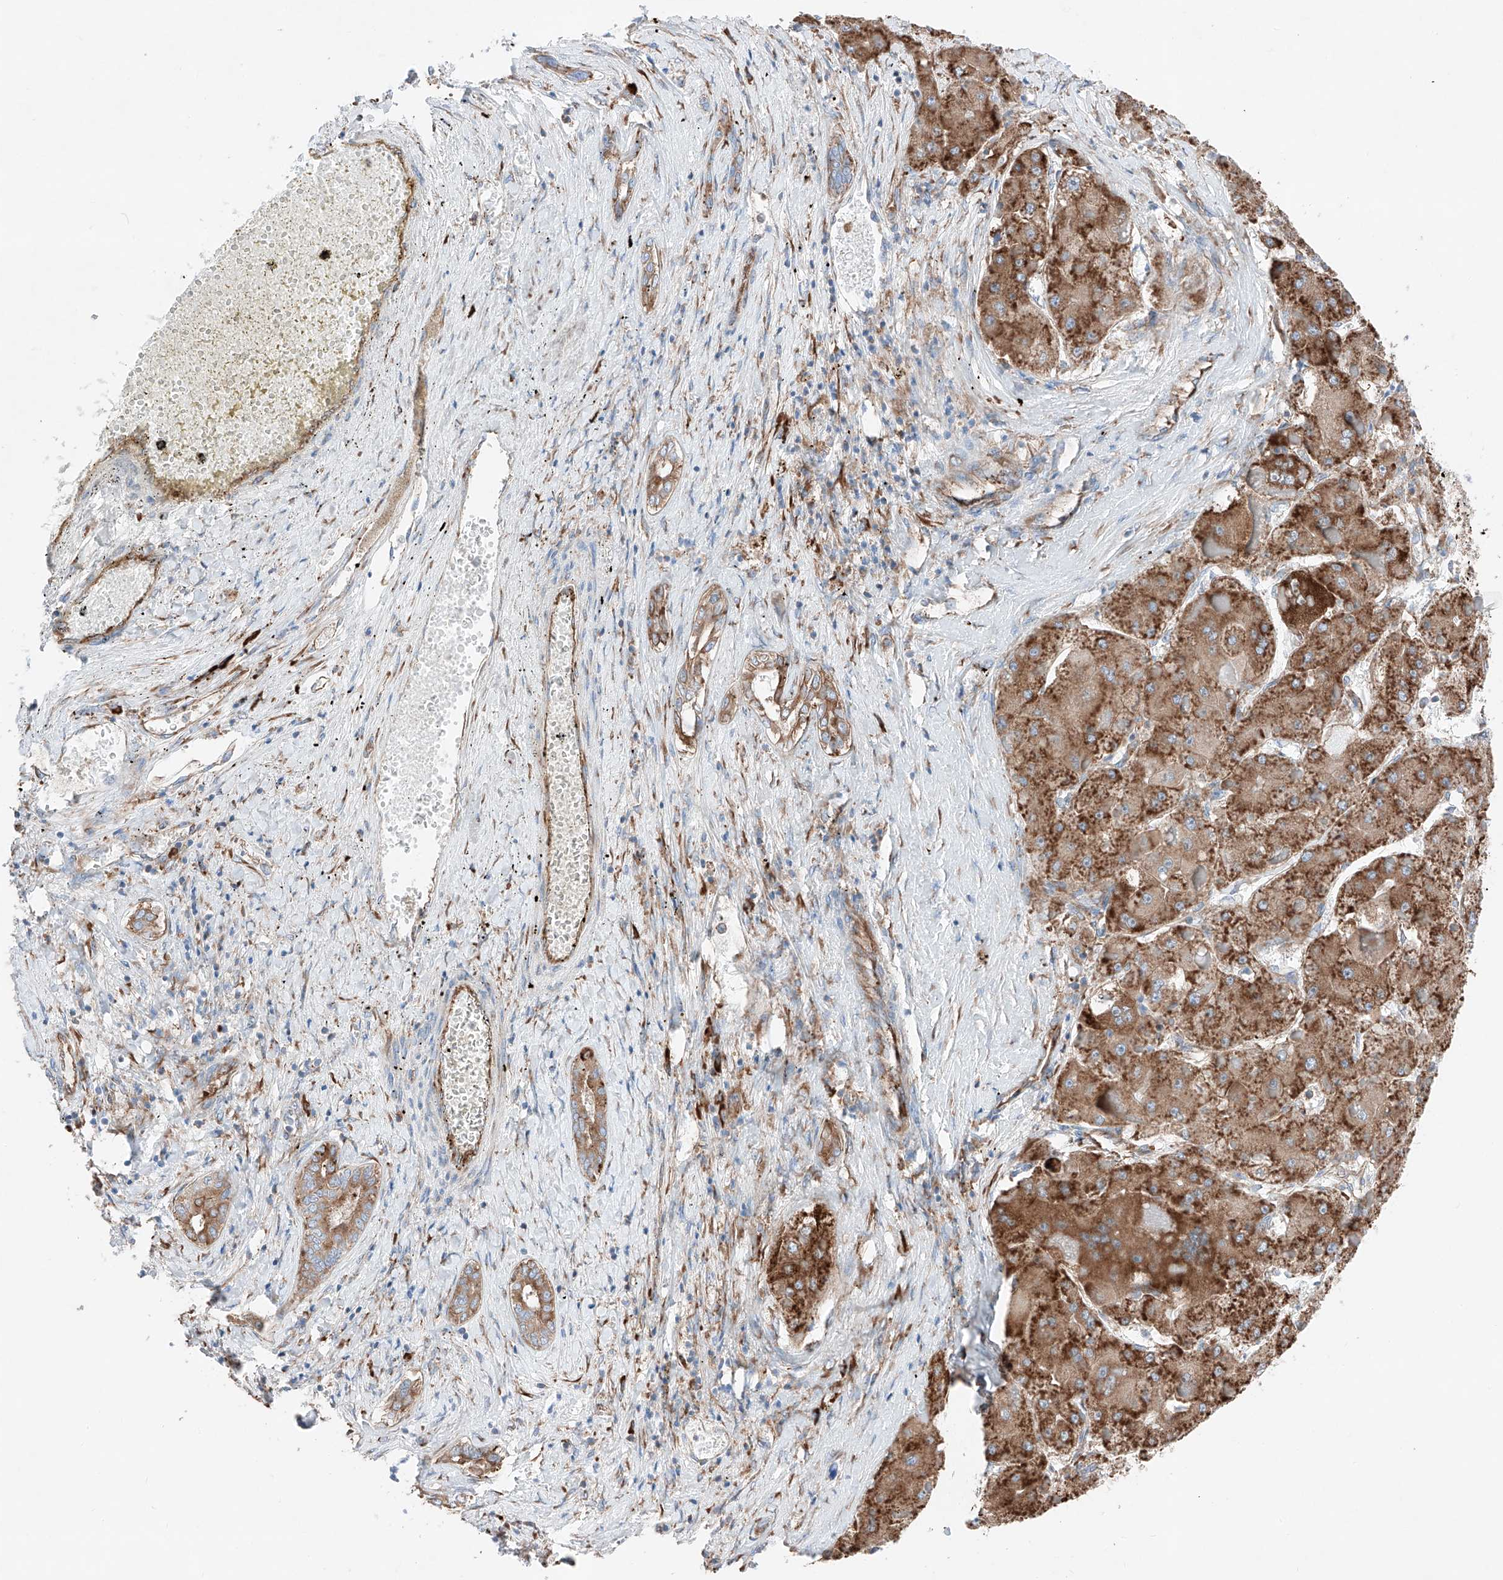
{"staining": {"intensity": "strong", "quantity": ">75%", "location": "cytoplasmic/membranous"}, "tissue": "liver cancer", "cell_type": "Tumor cells", "image_type": "cancer", "snomed": [{"axis": "morphology", "description": "Carcinoma, Hepatocellular, NOS"}, {"axis": "topography", "description": "Liver"}], "caption": "Hepatocellular carcinoma (liver) was stained to show a protein in brown. There is high levels of strong cytoplasmic/membranous expression in approximately >75% of tumor cells.", "gene": "CRELD1", "patient": {"sex": "female", "age": 73}}